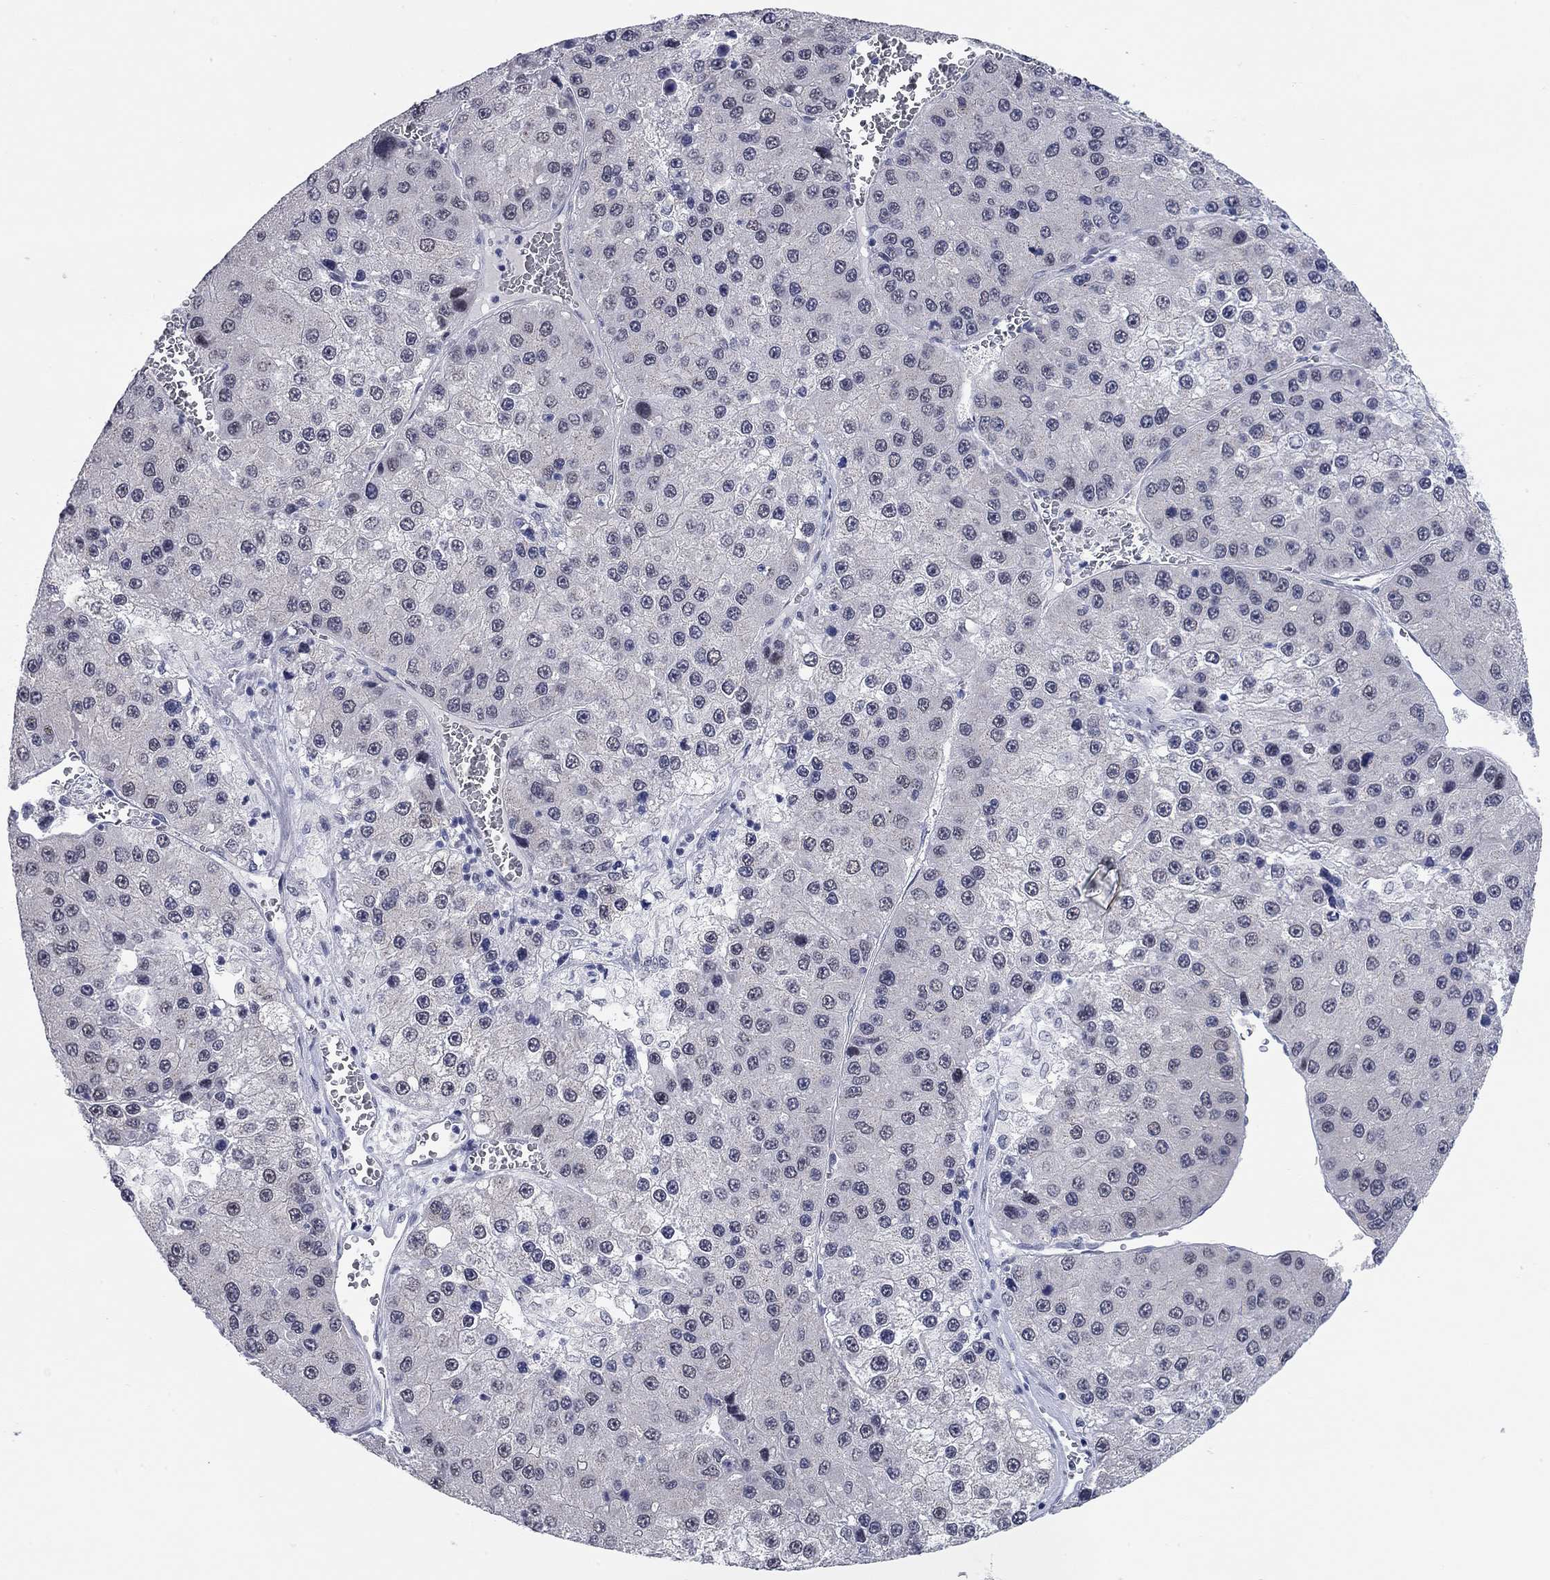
{"staining": {"intensity": "negative", "quantity": "none", "location": "none"}, "tissue": "liver cancer", "cell_type": "Tumor cells", "image_type": "cancer", "snomed": [{"axis": "morphology", "description": "Carcinoma, Hepatocellular, NOS"}, {"axis": "topography", "description": "Liver"}], "caption": "The image reveals no significant staining in tumor cells of liver cancer (hepatocellular carcinoma).", "gene": "WASF3", "patient": {"sex": "female", "age": 73}}